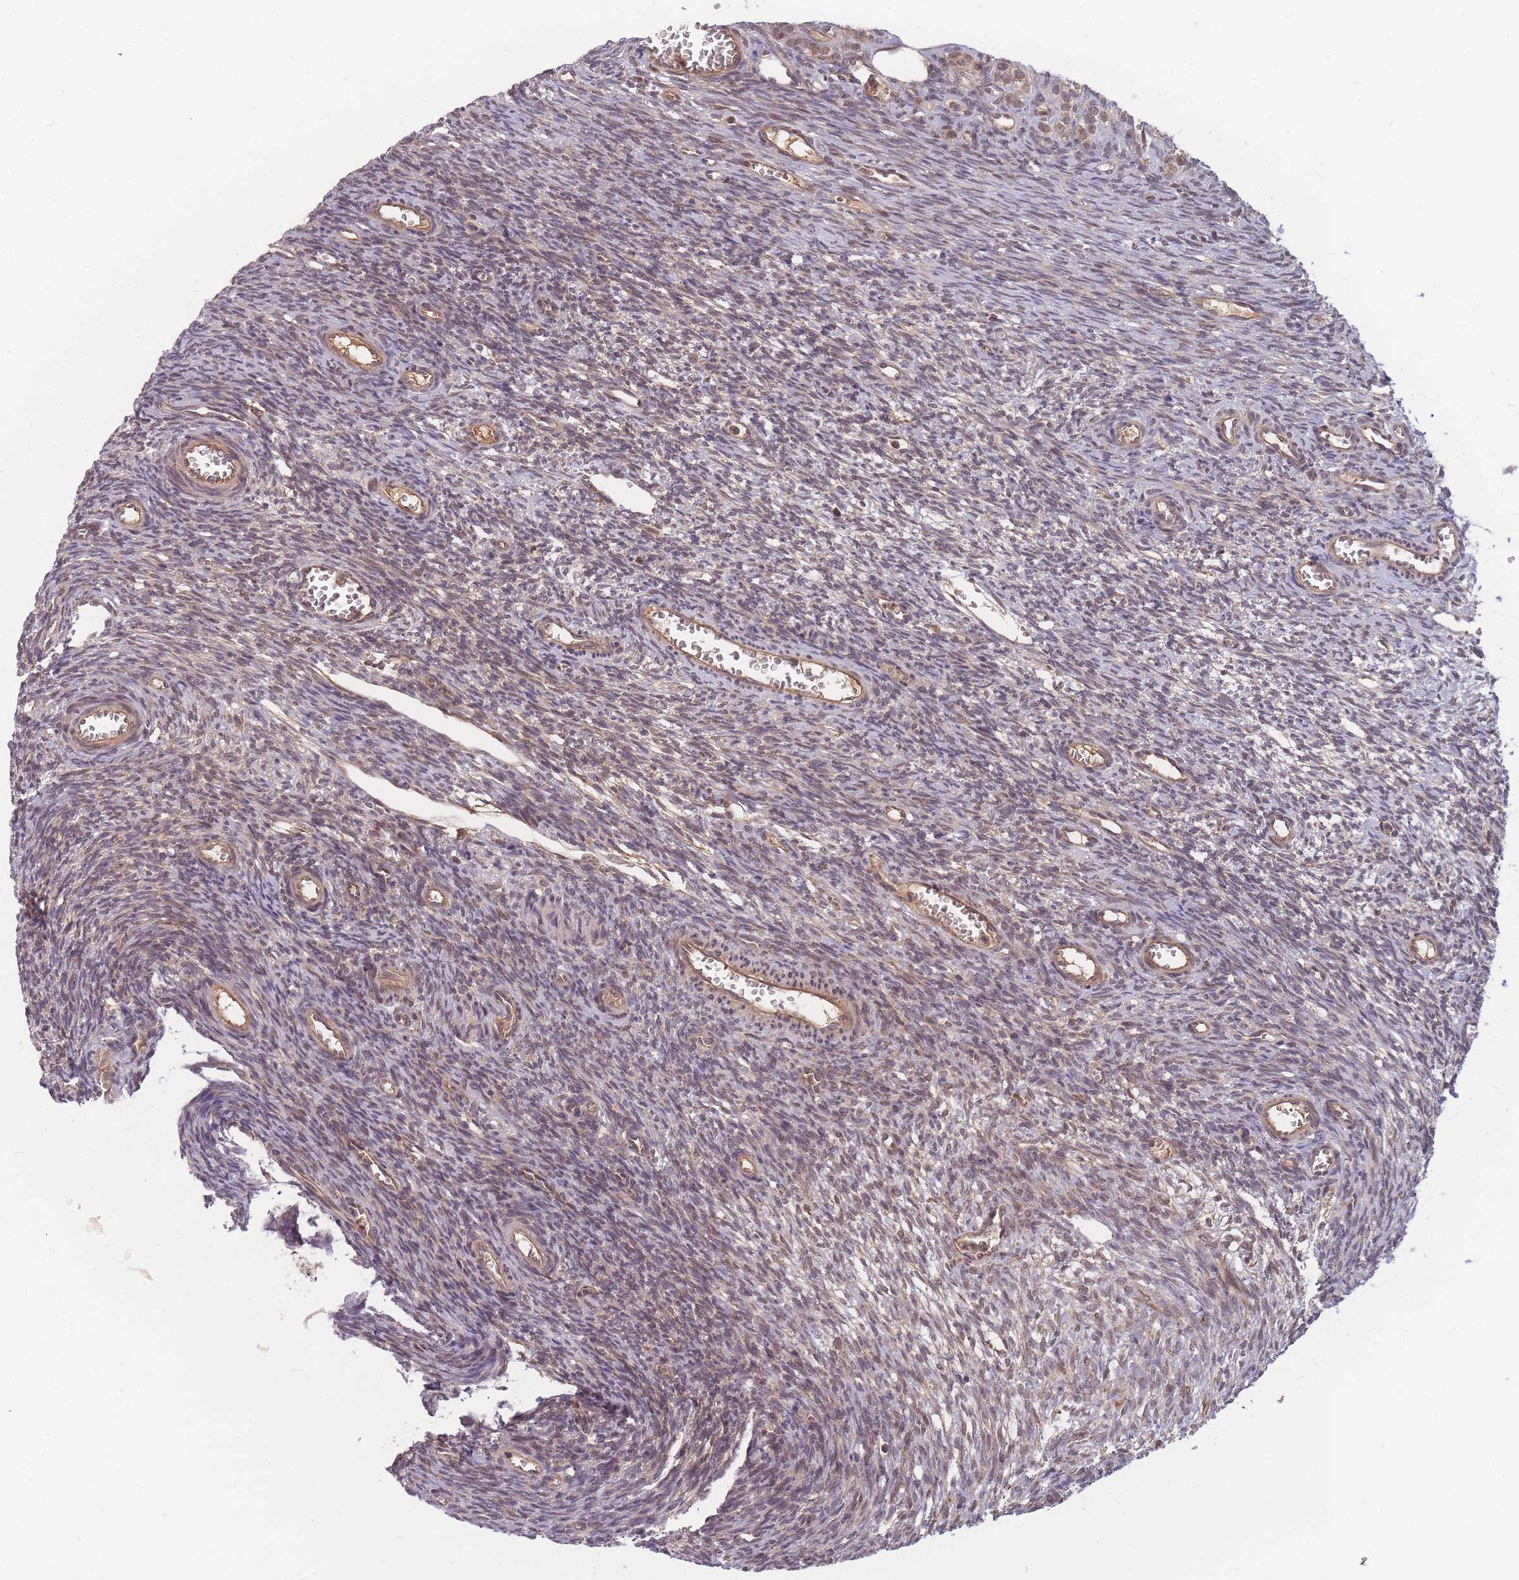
{"staining": {"intensity": "weak", "quantity": "<25%", "location": "cytoplasmic/membranous"}, "tissue": "ovary", "cell_type": "Ovarian stroma cells", "image_type": "normal", "snomed": [{"axis": "morphology", "description": "Normal tissue, NOS"}, {"axis": "topography", "description": "Ovary"}], "caption": "Immunohistochemistry image of unremarkable ovary: human ovary stained with DAB (3,3'-diaminobenzidine) shows no significant protein expression in ovarian stroma cells.", "gene": "FAM153A", "patient": {"sex": "female", "age": 39}}